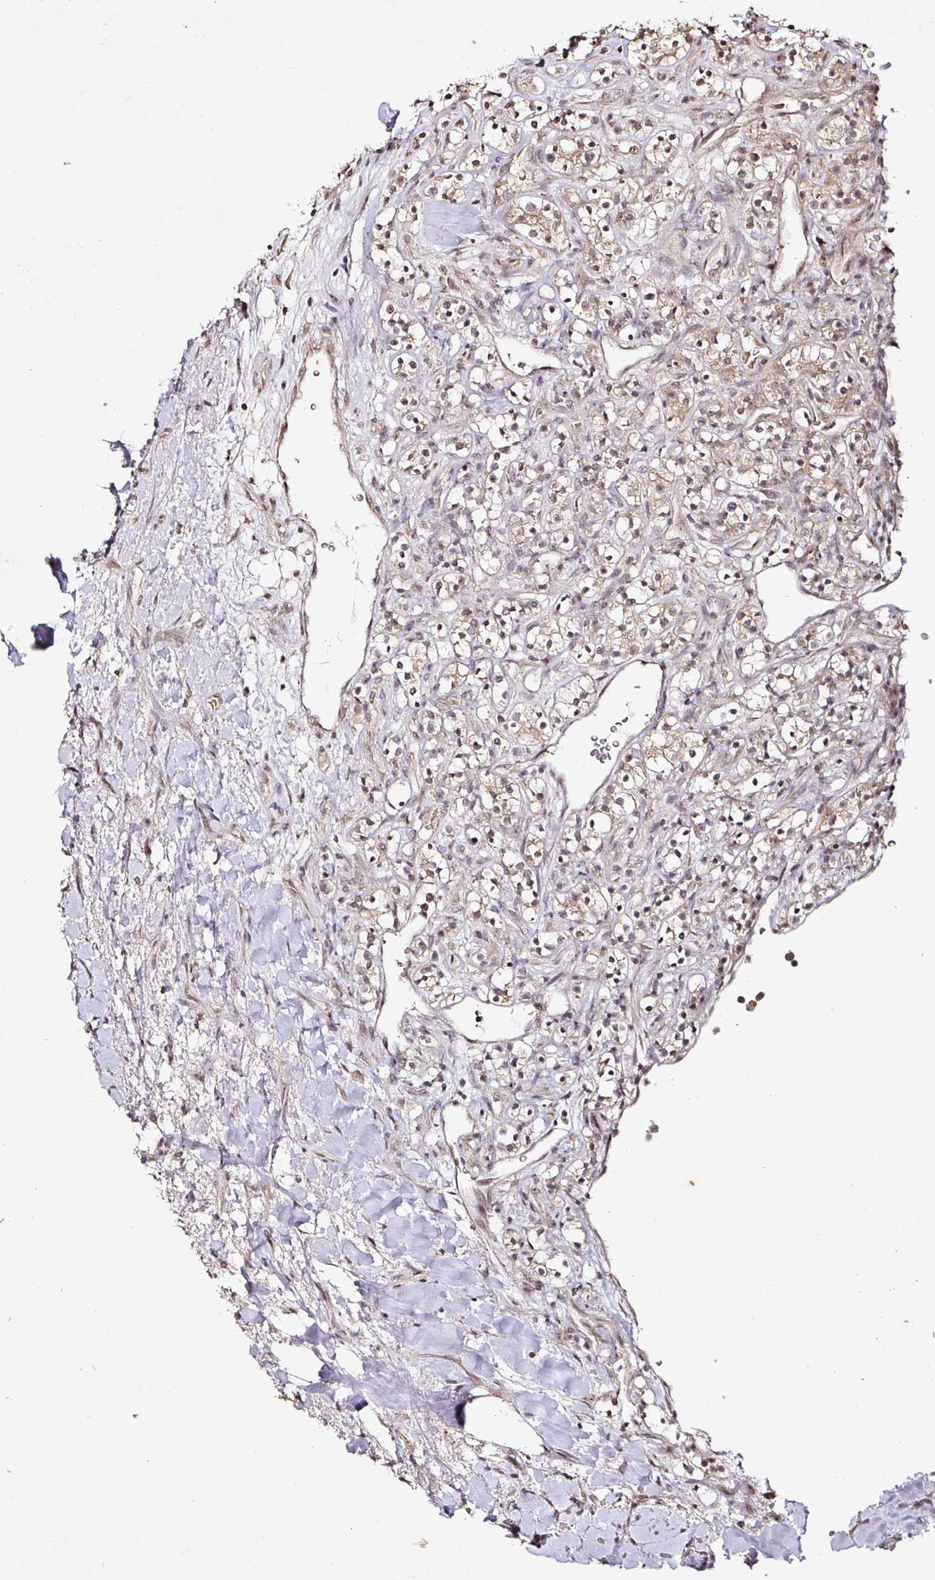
{"staining": {"intensity": "weak", "quantity": "25%-75%", "location": "cytoplasmic/membranous"}, "tissue": "renal cancer", "cell_type": "Tumor cells", "image_type": "cancer", "snomed": [{"axis": "morphology", "description": "Adenocarcinoma, NOS"}, {"axis": "topography", "description": "Kidney"}], "caption": "A micrograph showing weak cytoplasmic/membranous staining in about 25%-75% of tumor cells in adenocarcinoma (renal), as visualized by brown immunohistochemical staining.", "gene": "CAPN5", "patient": {"sex": "male", "age": 77}}